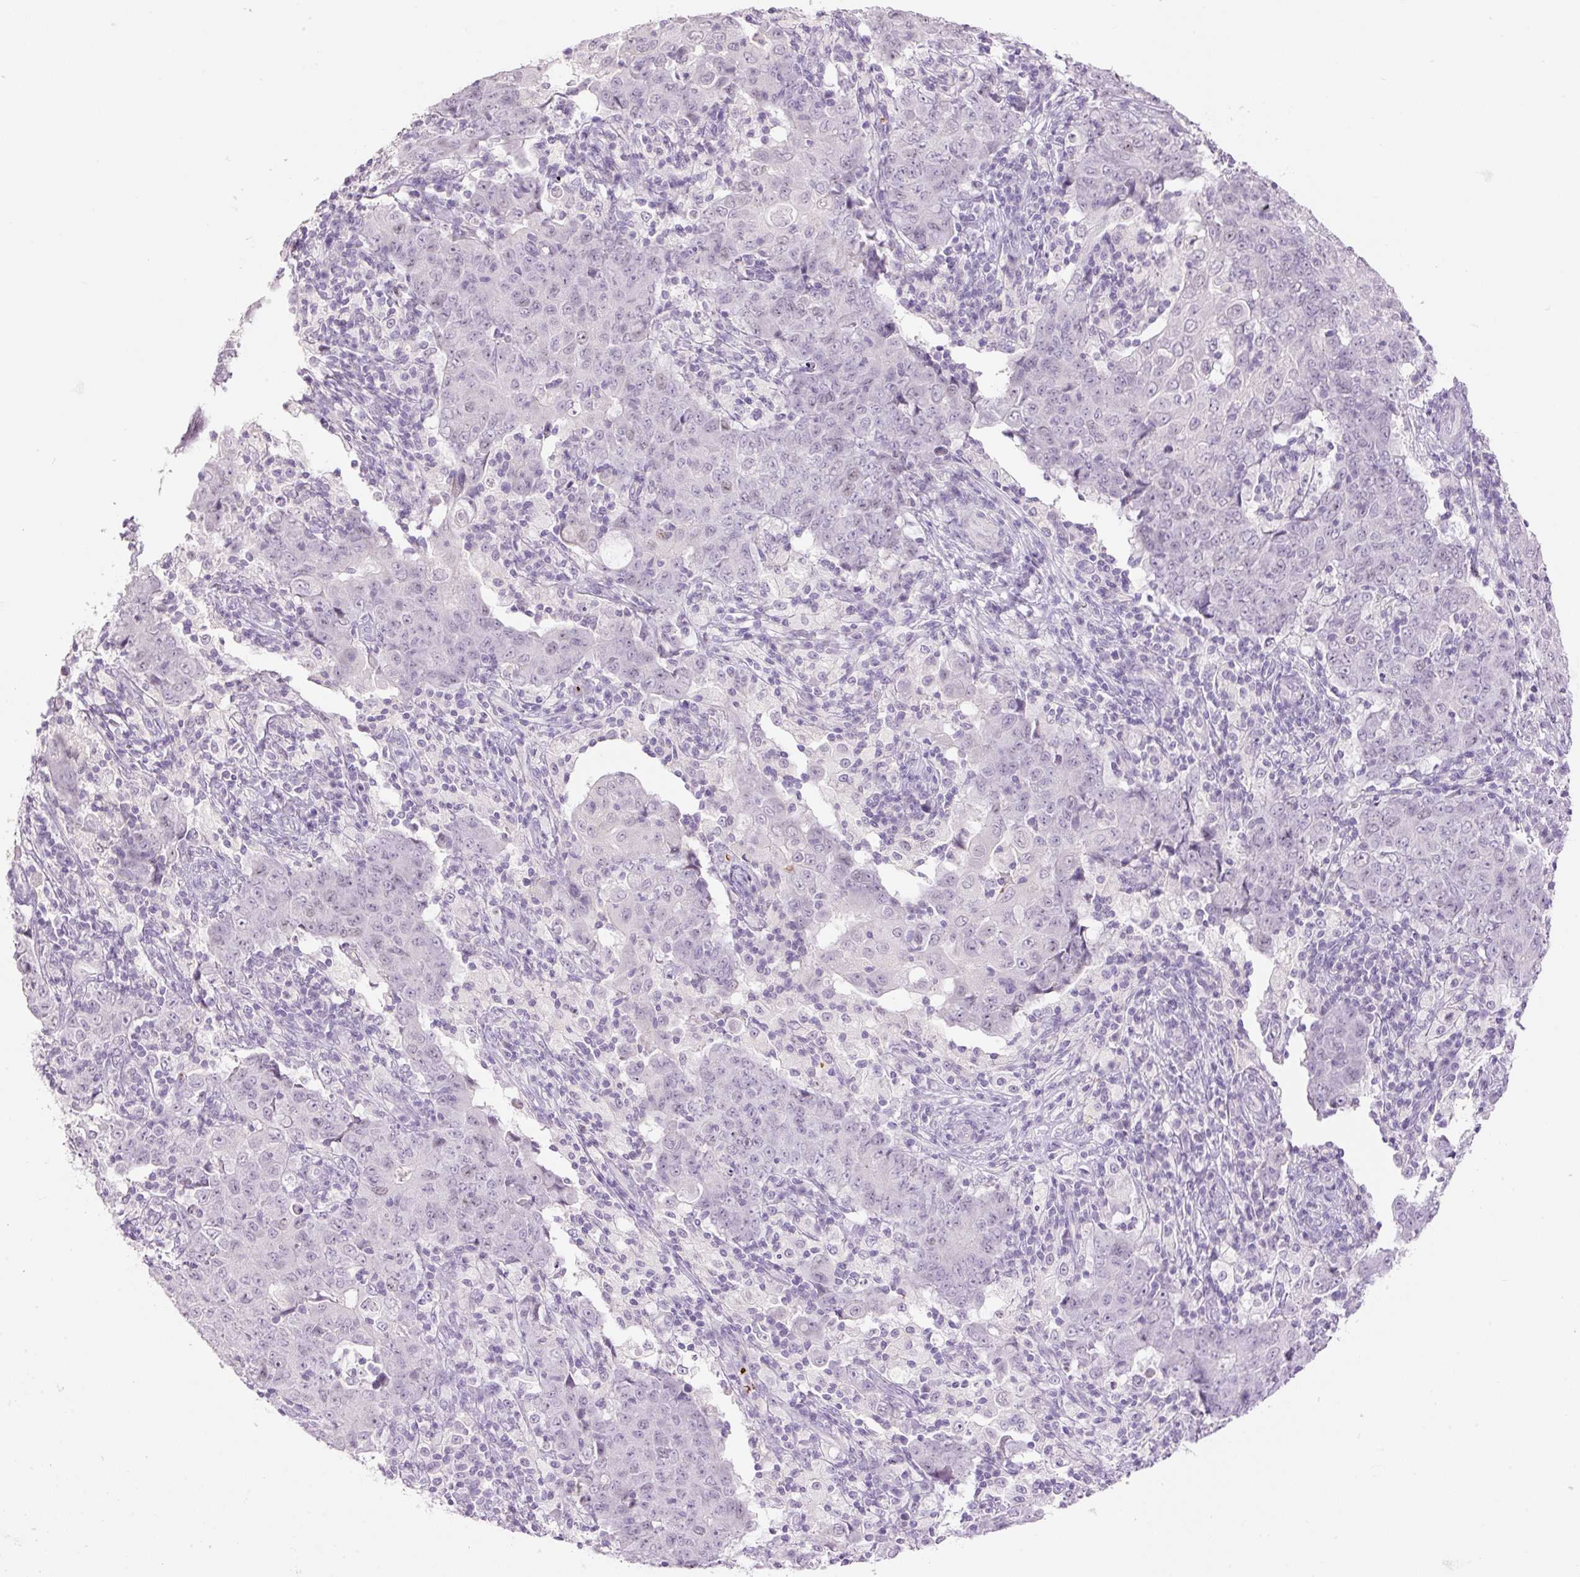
{"staining": {"intensity": "weak", "quantity": "<25%", "location": "nuclear"}, "tissue": "ovarian cancer", "cell_type": "Tumor cells", "image_type": "cancer", "snomed": [{"axis": "morphology", "description": "Carcinoma, endometroid"}, {"axis": "topography", "description": "Ovary"}], "caption": "Immunohistochemistry photomicrograph of neoplastic tissue: human ovarian endometroid carcinoma stained with DAB displays no significant protein staining in tumor cells.", "gene": "LY6G6D", "patient": {"sex": "female", "age": 42}}